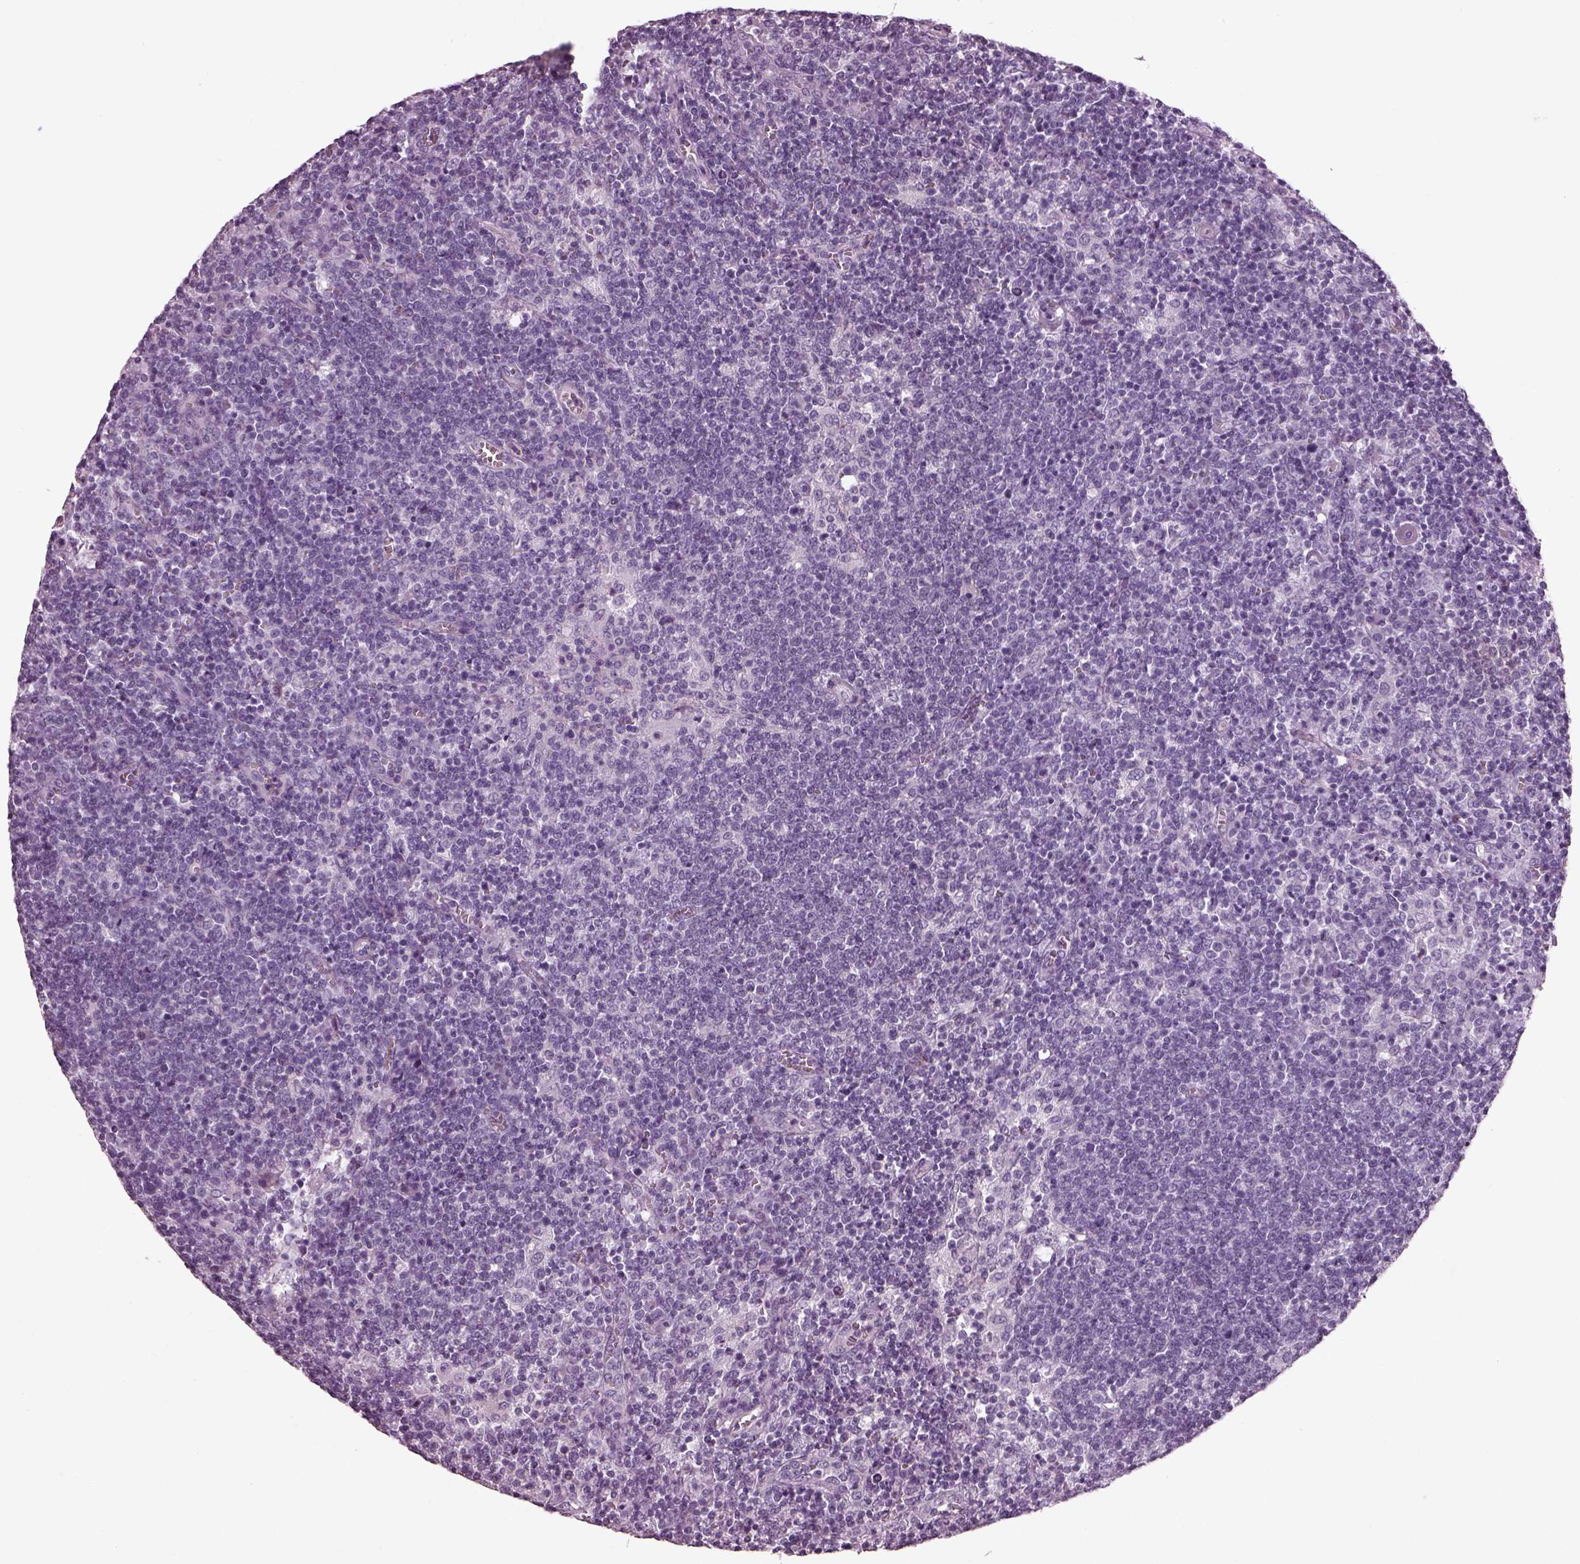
{"staining": {"intensity": "negative", "quantity": "none", "location": "none"}, "tissue": "lymphoma", "cell_type": "Tumor cells", "image_type": "cancer", "snomed": [{"axis": "morphology", "description": "Malignant lymphoma, non-Hodgkin's type, High grade"}, {"axis": "topography", "description": "Lymph node"}], "caption": "The photomicrograph reveals no staining of tumor cells in lymphoma. Nuclei are stained in blue.", "gene": "PDC", "patient": {"sex": "male", "age": 61}}